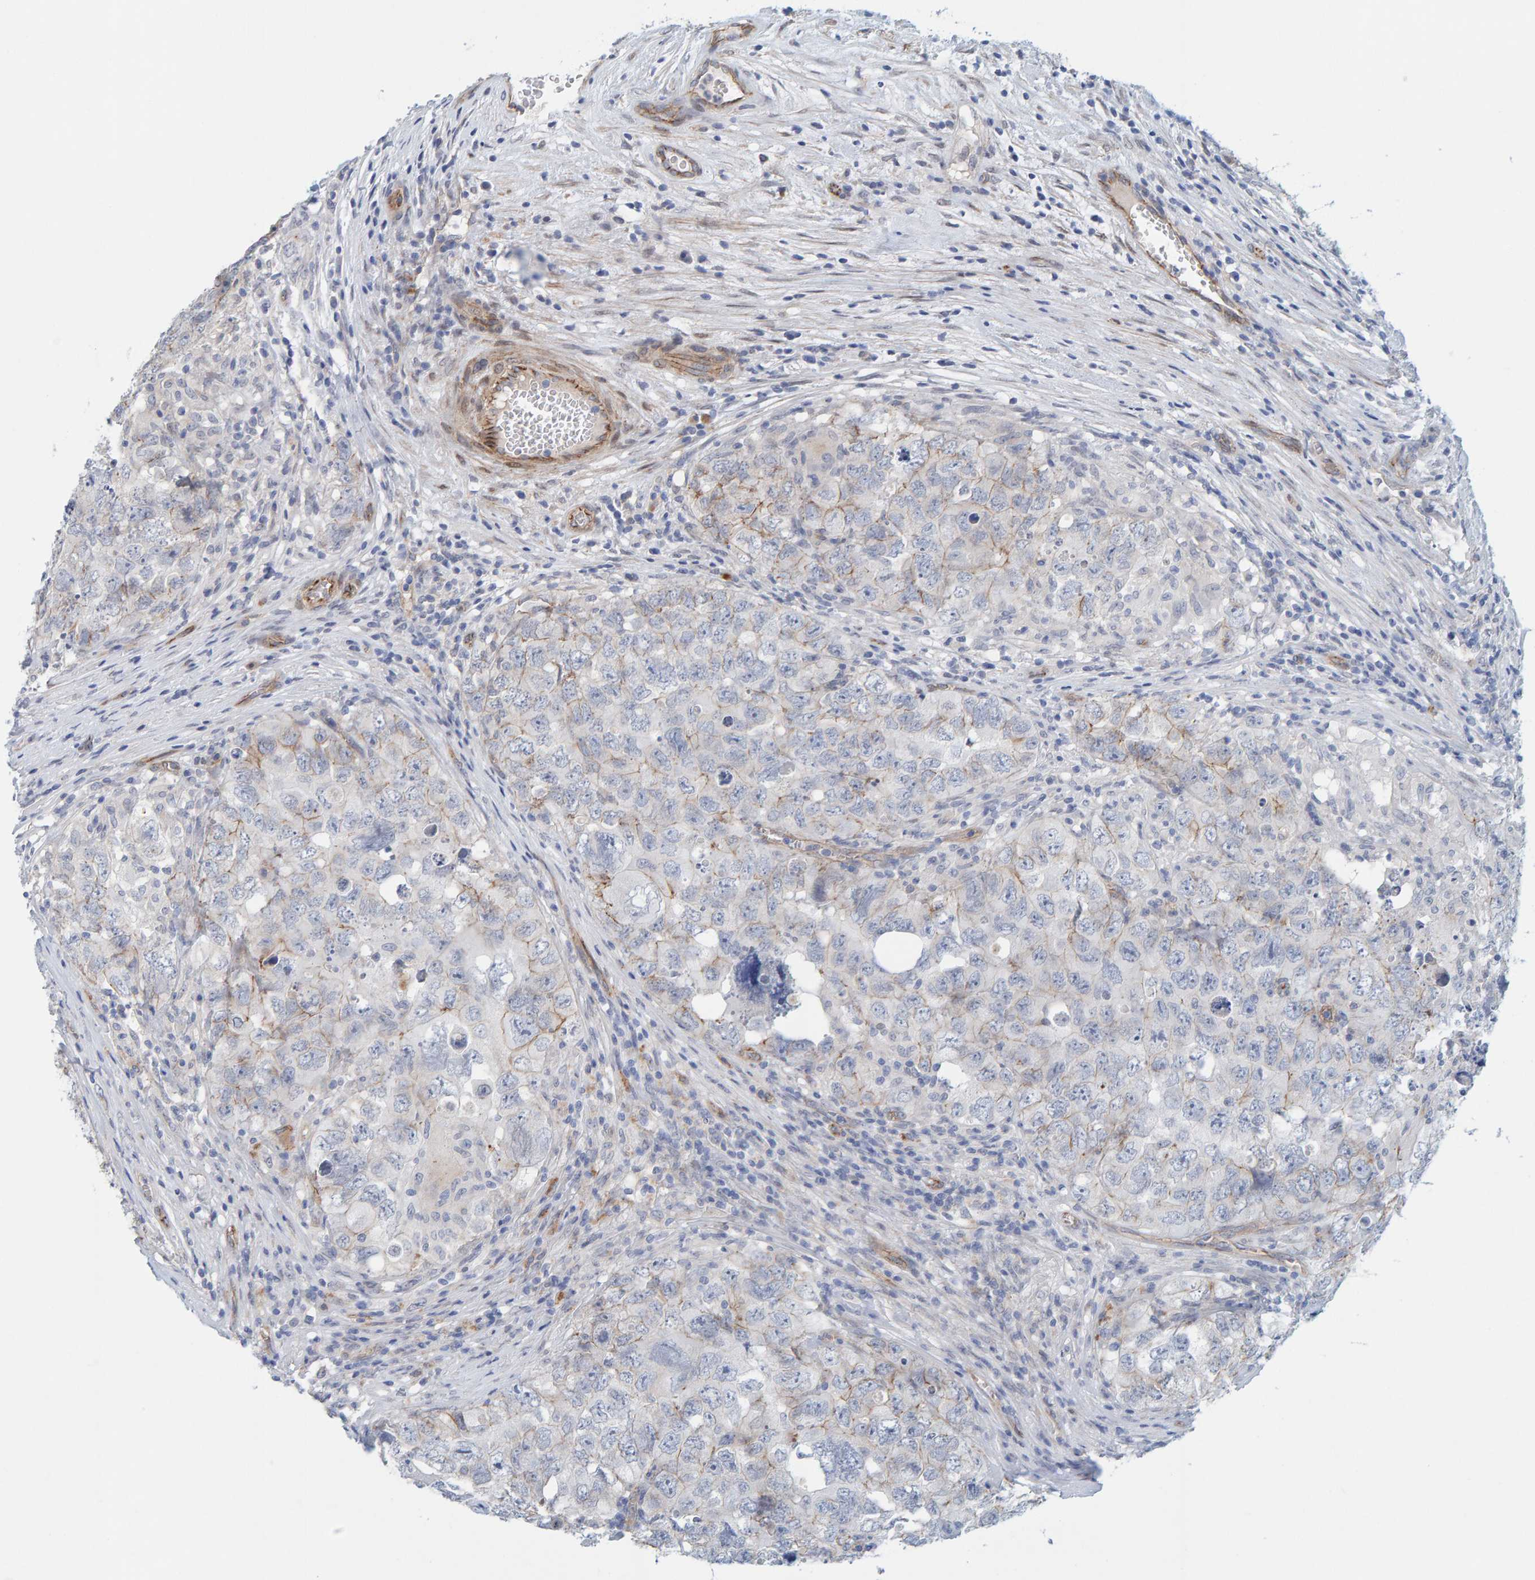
{"staining": {"intensity": "weak", "quantity": "<25%", "location": "cytoplasmic/membranous"}, "tissue": "testis cancer", "cell_type": "Tumor cells", "image_type": "cancer", "snomed": [{"axis": "morphology", "description": "Seminoma, NOS"}, {"axis": "morphology", "description": "Carcinoma, Embryonal, NOS"}, {"axis": "topography", "description": "Testis"}], "caption": "A histopathology image of human testis embryonal carcinoma is negative for staining in tumor cells.", "gene": "KRBA2", "patient": {"sex": "male", "age": 43}}